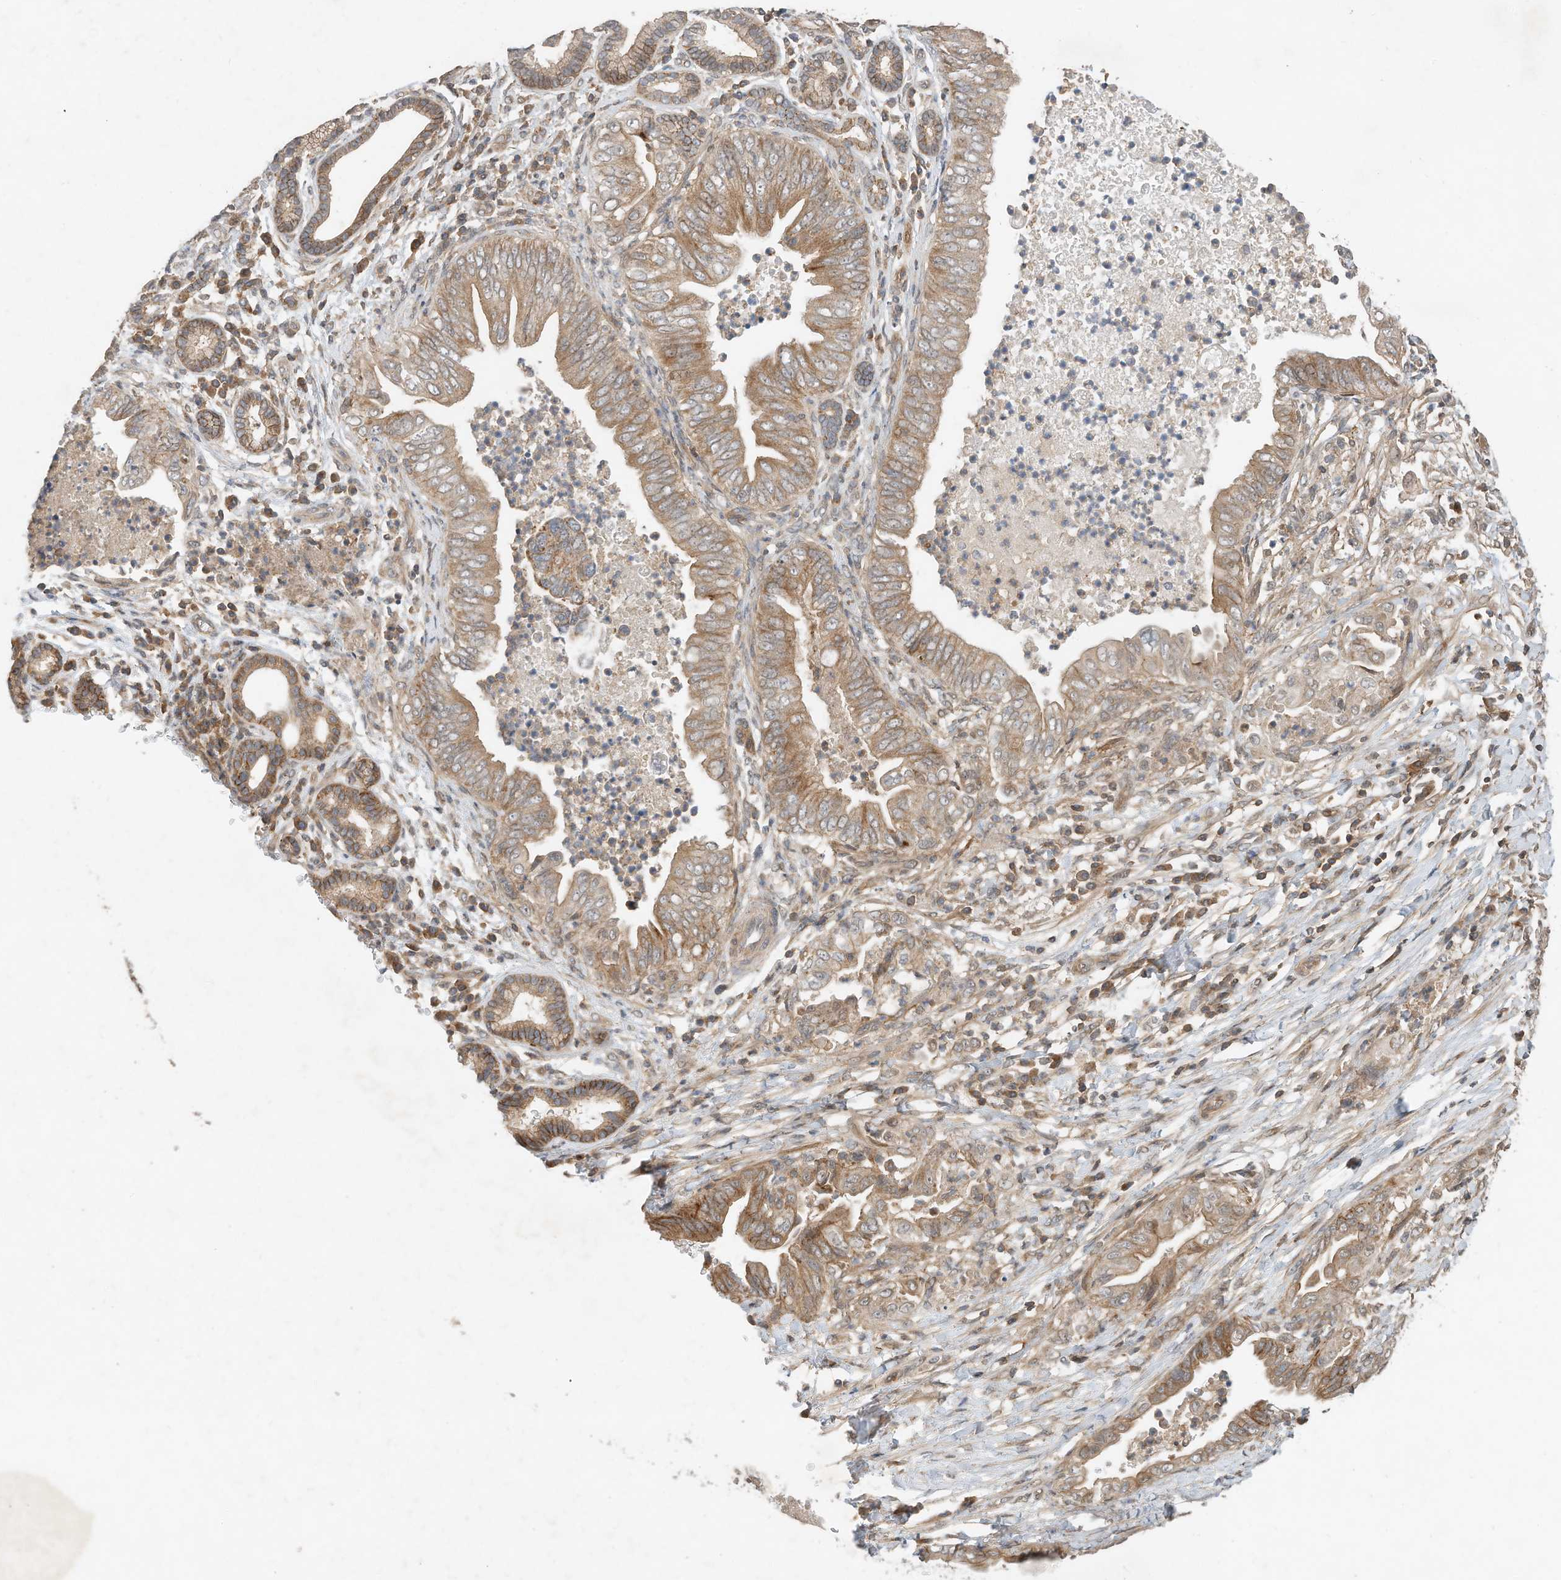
{"staining": {"intensity": "moderate", "quantity": ">75%", "location": "cytoplasmic/membranous"}, "tissue": "pancreatic cancer", "cell_type": "Tumor cells", "image_type": "cancer", "snomed": [{"axis": "morphology", "description": "Adenocarcinoma, NOS"}, {"axis": "topography", "description": "Pancreas"}], "caption": "This image demonstrates IHC staining of human pancreatic cancer, with medium moderate cytoplasmic/membranous staining in approximately >75% of tumor cells.", "gene": "CPAMD8", "patient": {"sex": "male", "age": 75}}